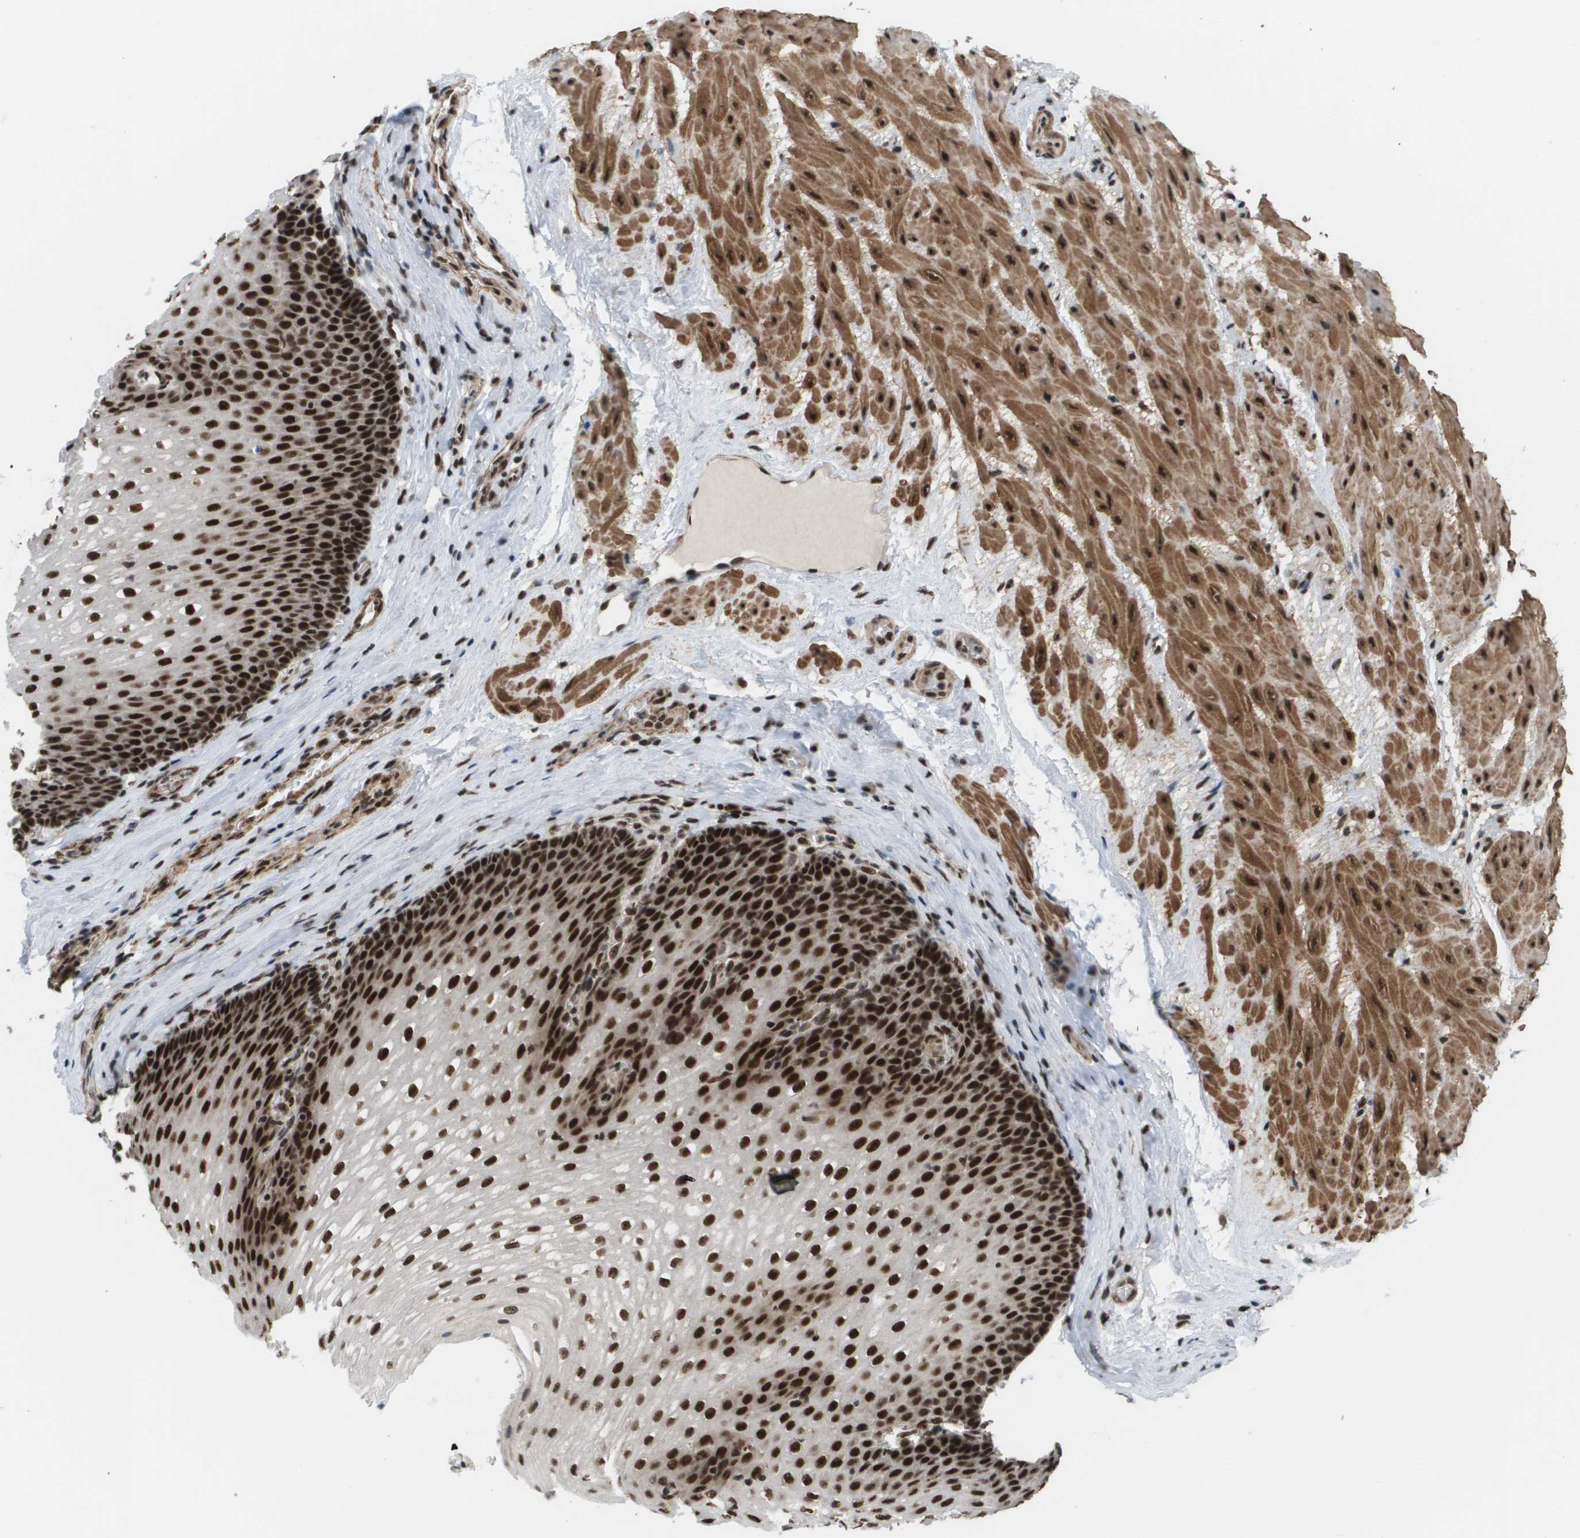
{"staining": {"intensity": "strong", "quantity": ">75%", "location": "nuclear"}, "tissue": "esophagus", "cell_type": "Squamous epithelial cells", "image_type": "normal", "snomed": [{"axis": "morphology", "description": "Normal tissue, NOS"}, {"axis": "topography", "description": "Esophagus"}], "caption": "A brown stain highlights strong nuclear positivity of a protein in squamous epithelial cells of unremarkable human esophagus.", "gene": "PRCC", "patient": {"sex": "male", "age": 48}}